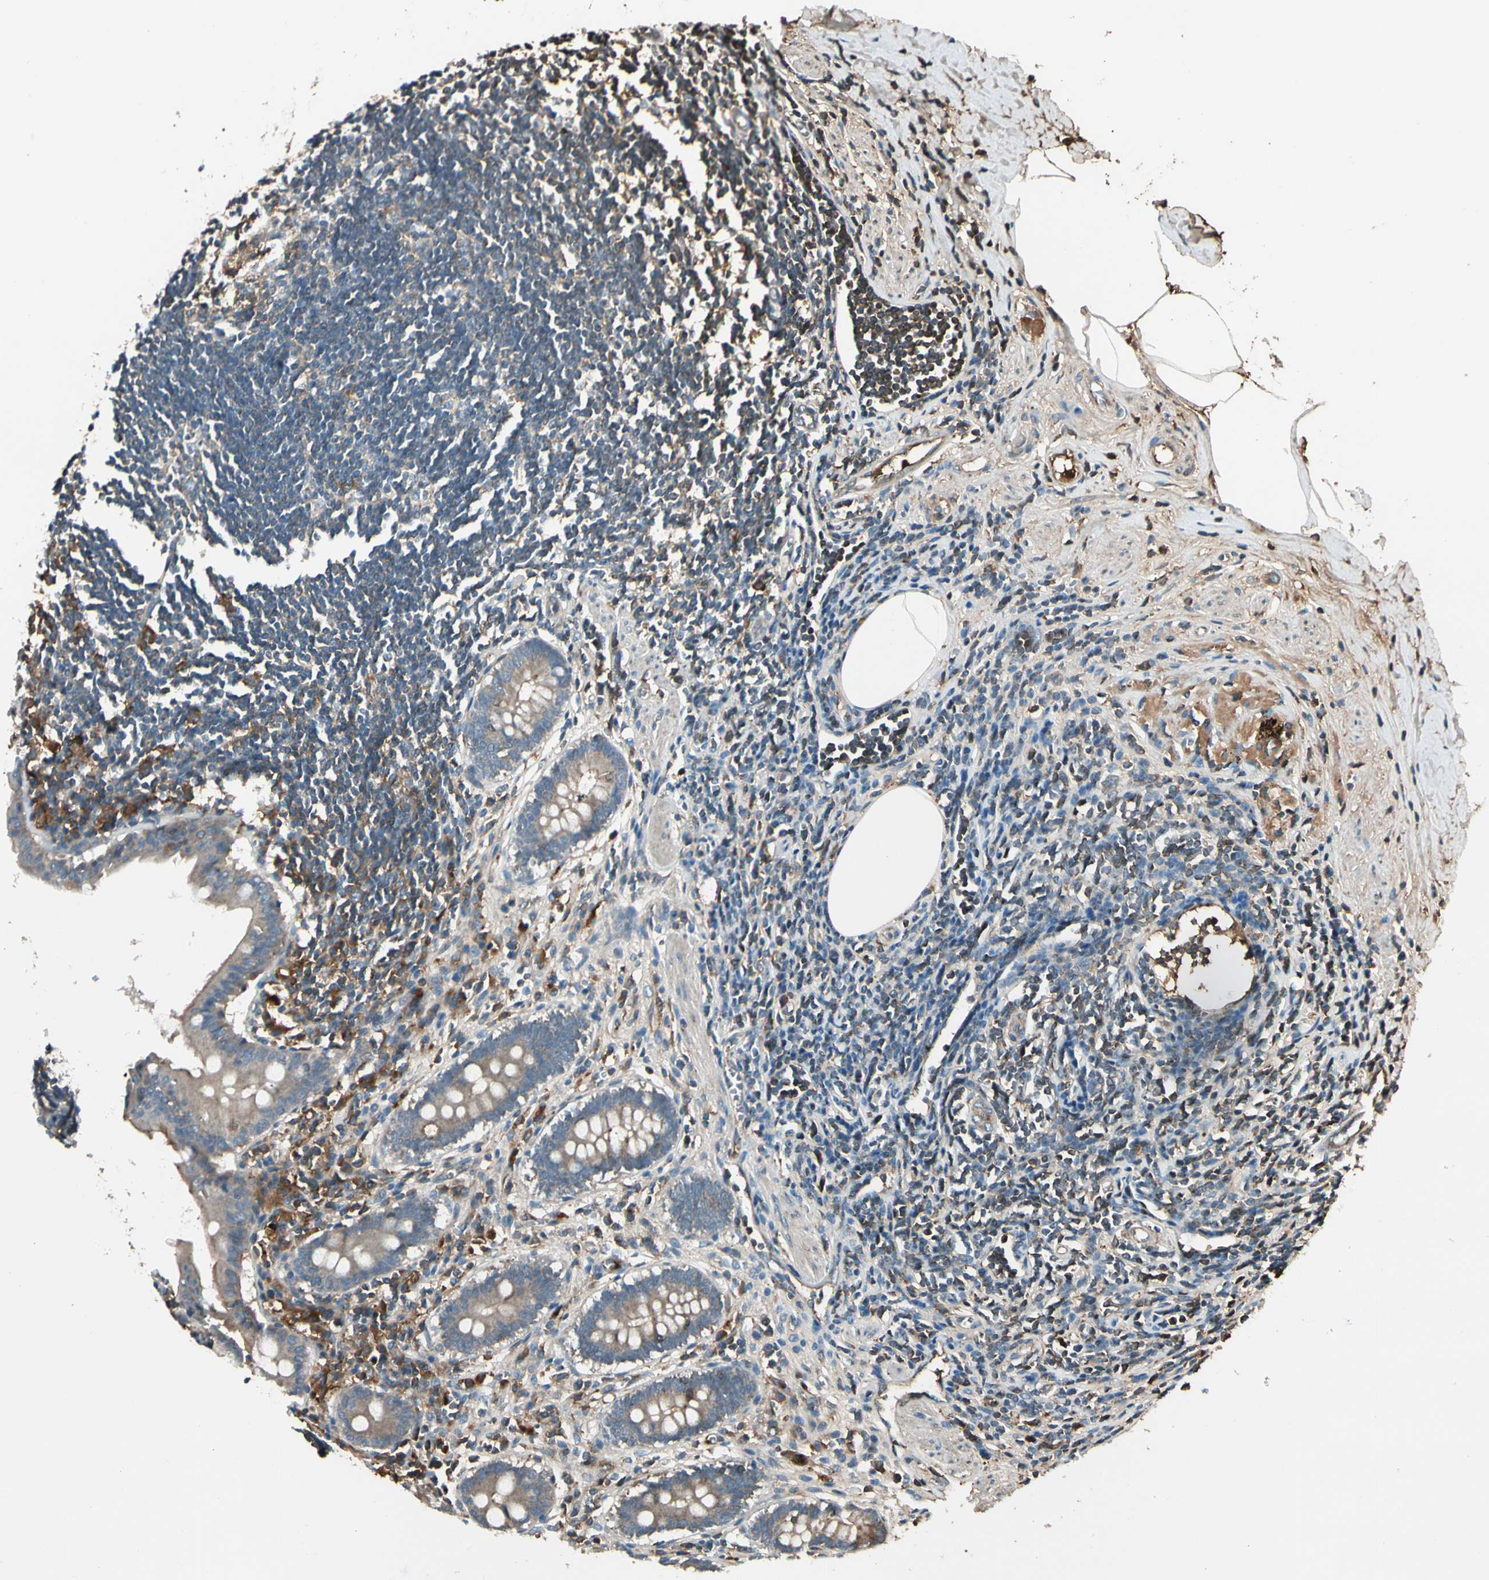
{"staining": {"intensity": "moderate", "quantity": ">75%", "location": "cytoplasmic/membranous"}, "tissue": "appendix", "cell_type": "Glandular cells", "image_type": "normal", "snomed": [{"axis": "morphology", "description": "Normal tissue, NOS"}, {"axis": "topography", "description": "Appendix"}], "caption": "DAB (3,3'-diaminobenzidine) immunohistochemical staining of unremarkable appendix reveals moderate cytoplasmic/membranous protein positivity in about >75% of glandular cells.", "gene": "STX11", "patient": {"sex": "female", "age": 50}}